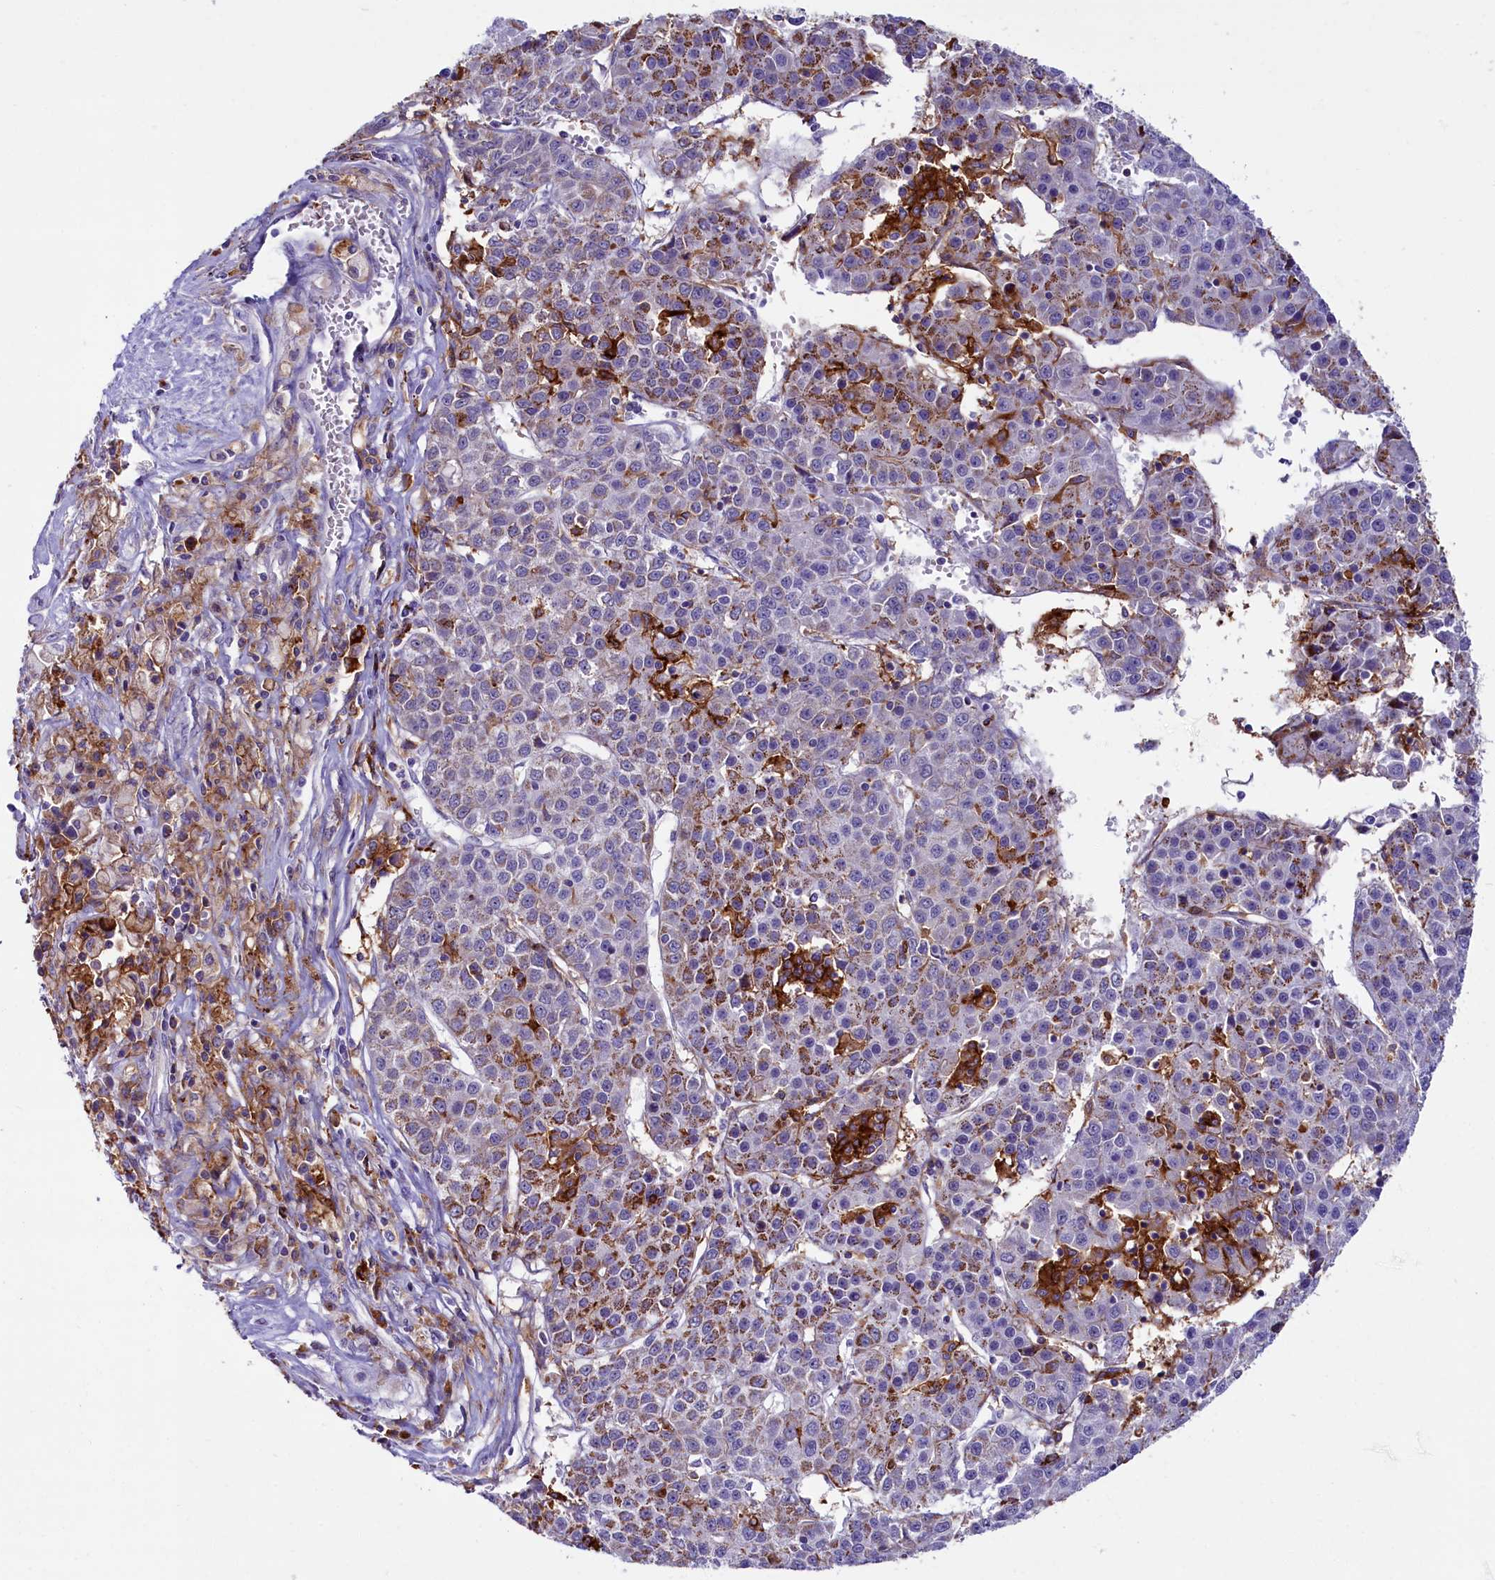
{"staining": {"intensity": "moderate", "quantity": "<25%", "location": "cytoplasmic/membranous"}, "tissue": "liver cancer", "cell_type": "Tumor cells", "image_type": "cancer", "snomed": [{"axis": "morphology", "description": "Carcinoma, Hepatocellular, NOS"}, {"axis": "topography", "description": "Liver"}], "caption": "This is a photomicrograph of immunohistochemistry staining of liver cancer, which shows moderate expression in the cytoplasmic/membranous of tumor cells.", "gene": "IL20RA", "patient": {"sex": "female", "age": 53}}